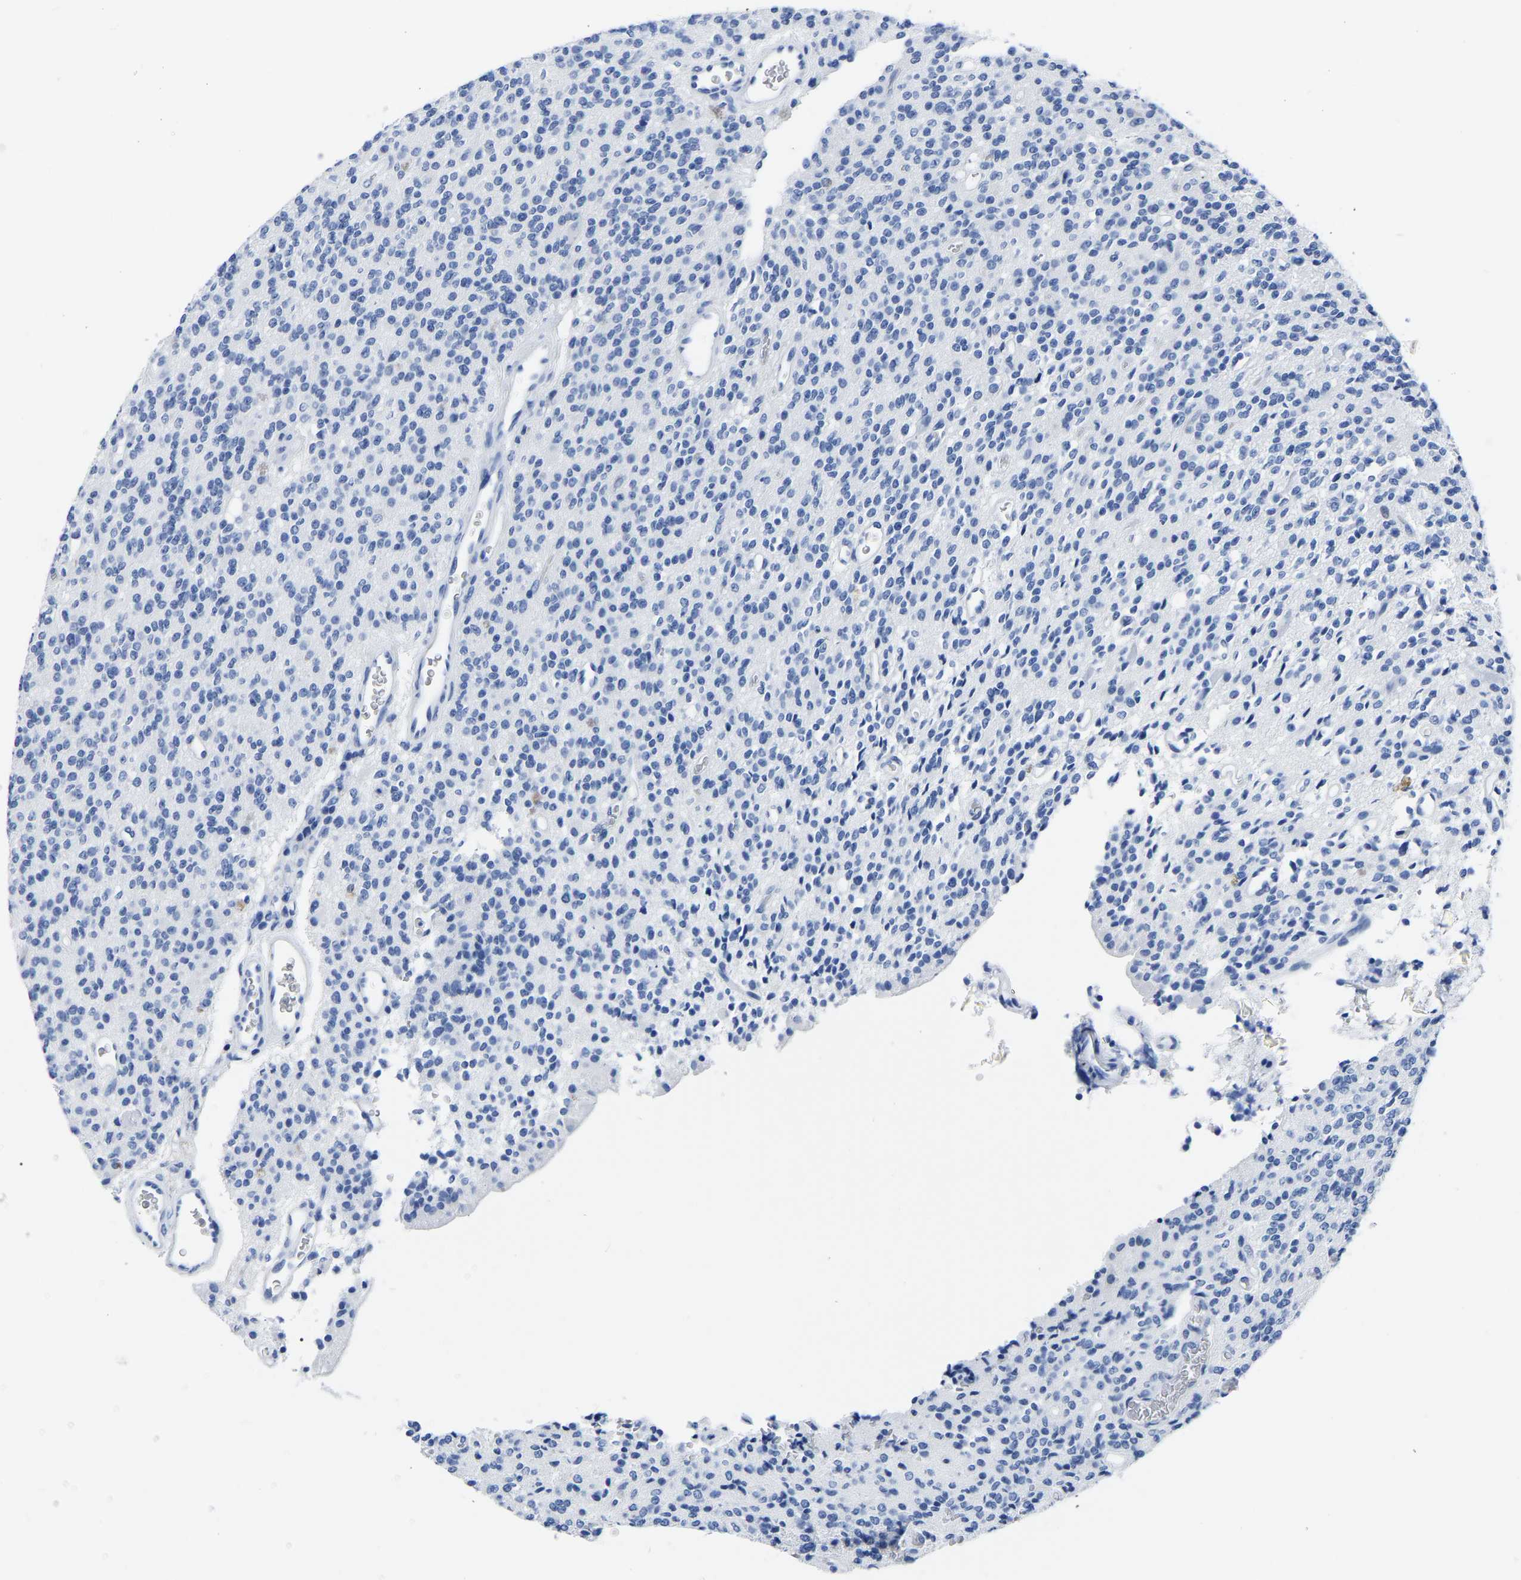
{"staining": {"intensity": "negative", "quantity": "none", "location": "none"}, "tissue": "glioma", "cell_type": "Tumor cells", "image_type": "cancer", "snomed": [{"axis": "morphology", "description": "Glioma, malignant, High grade"}, {"axis": "topography", "description": "Brain"}], "caption": "This is a photomicrograph of IHC staining of glioma, which shows no expression in tumor cells. The staining was performed using DAB to visualize the protein expression in brown, while the nuclei were stained in blue with hematoxylin (Magnification: 20x).", "gene": "IMPG2", "patient": {"sex": "male", "age": 34}}